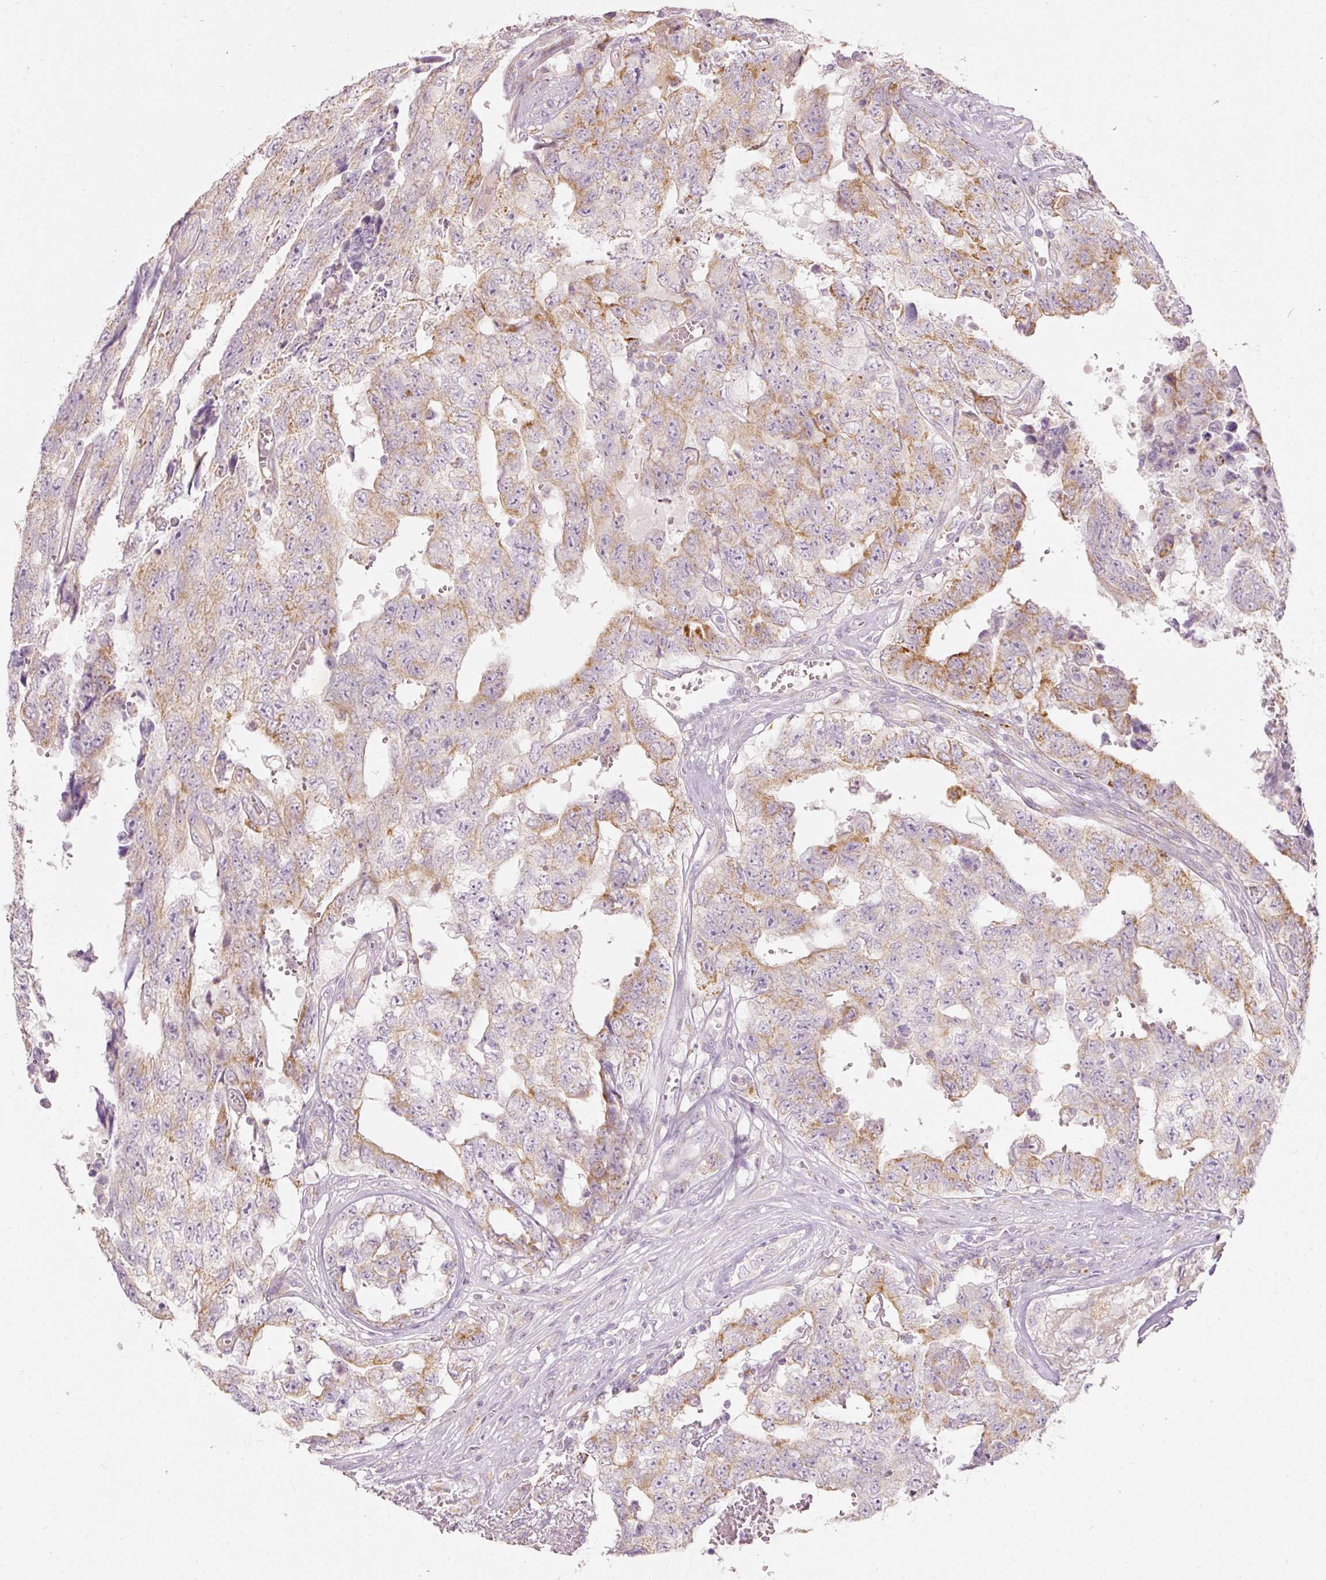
{"staining": {"intensity": "moderate", "quantity": "25%-75%", "location": "cytoplasmic/membranous"}, "tissue": "testis cancer", "cell_type": "Tumor cells", "image_type": "cancer", "snomed": [{"axis": "morphology", "description": "Normal tissue, NOS"}, {"axis": "morphology", "description": "Carcinoma, Embryonal, NOS"}, {"axis": "topography", "description": "Testis"}, {"axis": "topography", "description": "Epididymis"}], "caption": "Immunohistochemistry (IHC) (DAB) staining of human testis embryonal carcinoma demonstrates moderate cytoplasmic/membranous protein positivity in about 25%-75% of tumor cells. (IHC, brightfield microscopy, high magnification).", "gene": "MTHFD2", "patient": {"sex": "male", "age": 25}}